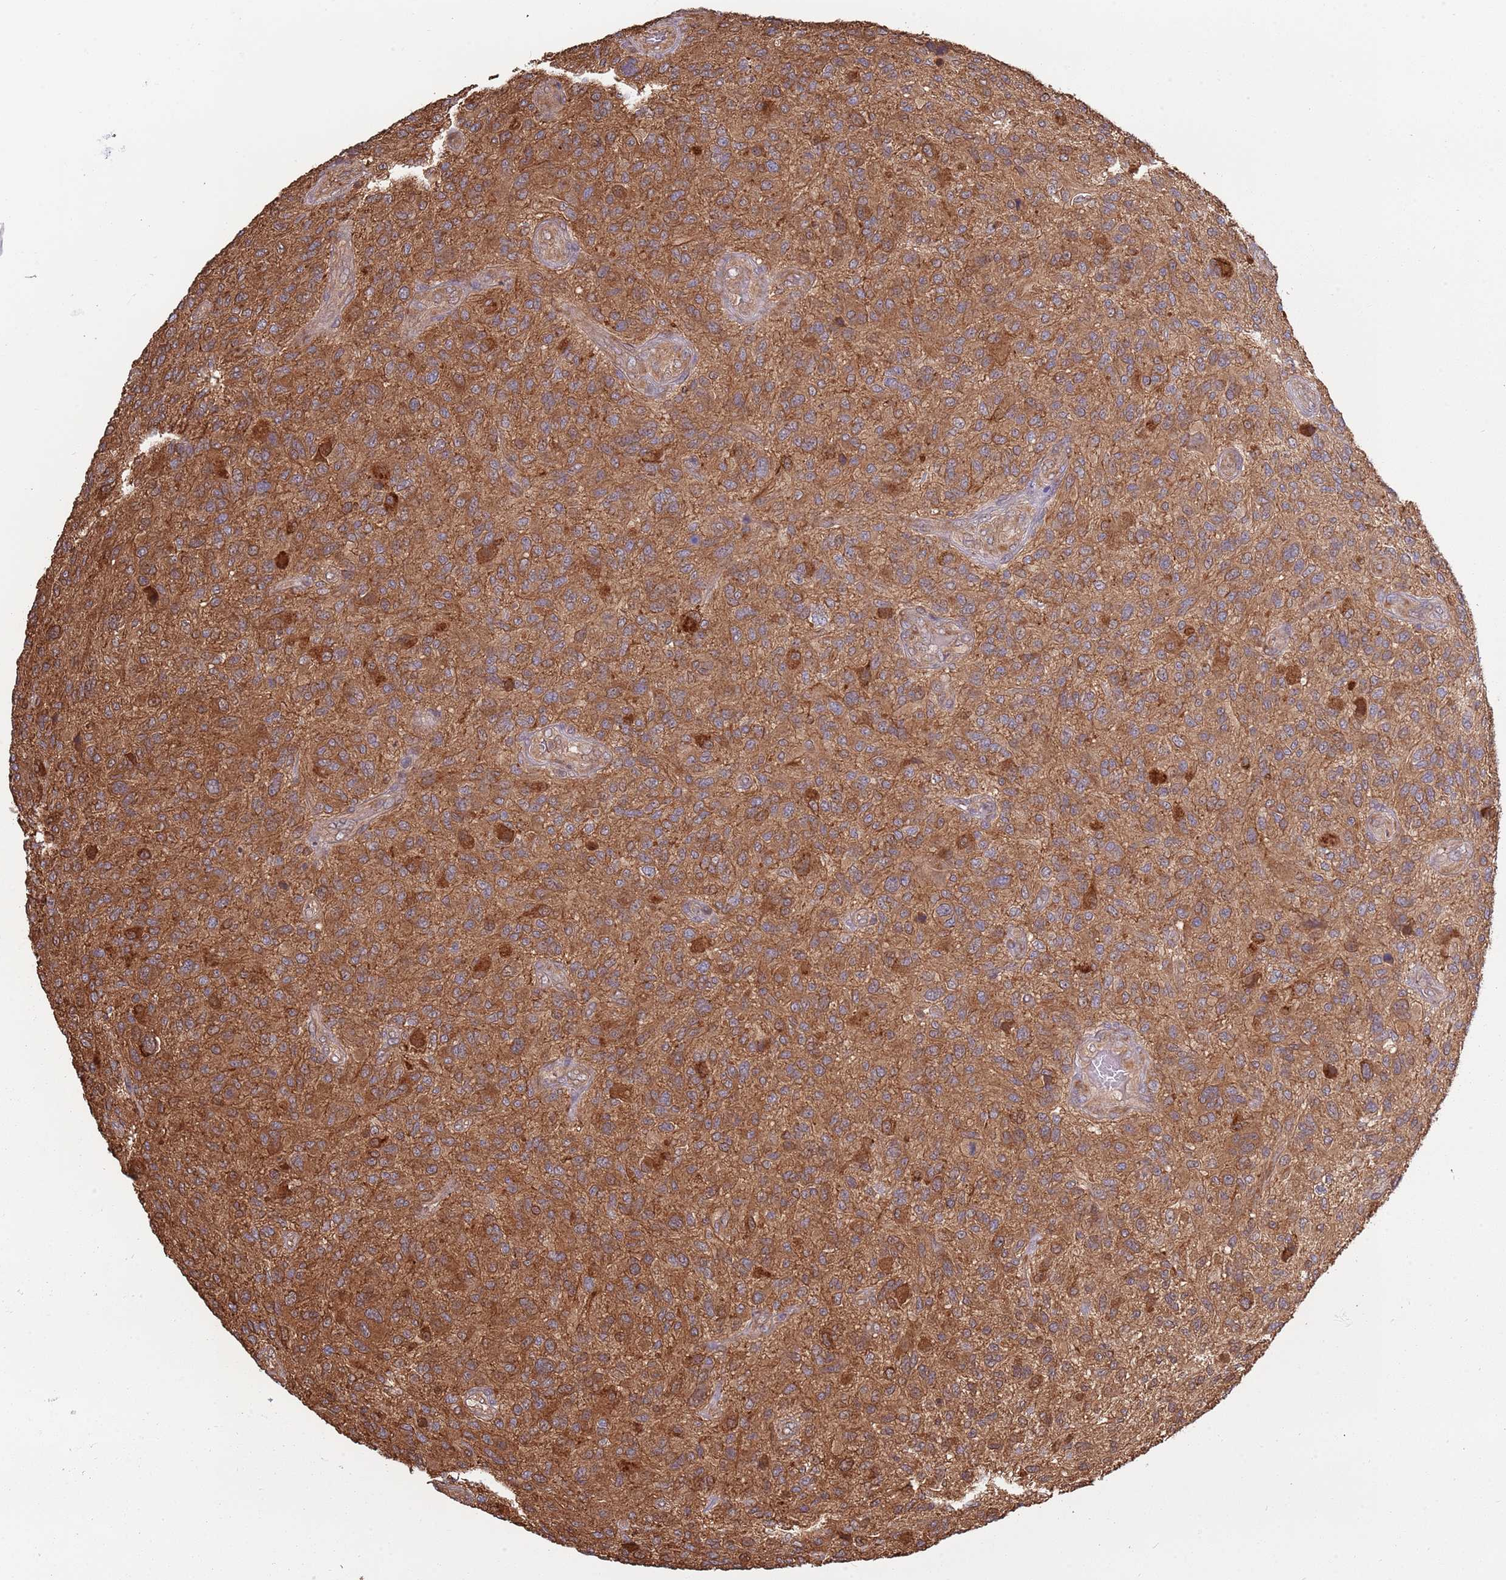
{"staining": {"intensity": "moderate", "quantity": ">75%", "location": "cytoplasmic/membranous"}, "tissue": "glioma", "cell_type": "Tumor cells", "image_type": "cancer", "snomed": [{"axis": "morphology", "description": "Glioma, malignant, High grade"}, {"axis": "topography", "description": "Brain"}], "caption": "A brown stain labels moderate cytoplasmic/membranous expression of a protein in glioma tumor cells. Nuclei are stained in blue.", "gene": "COG4", "patient": {"sex": "male", "age": 47}}